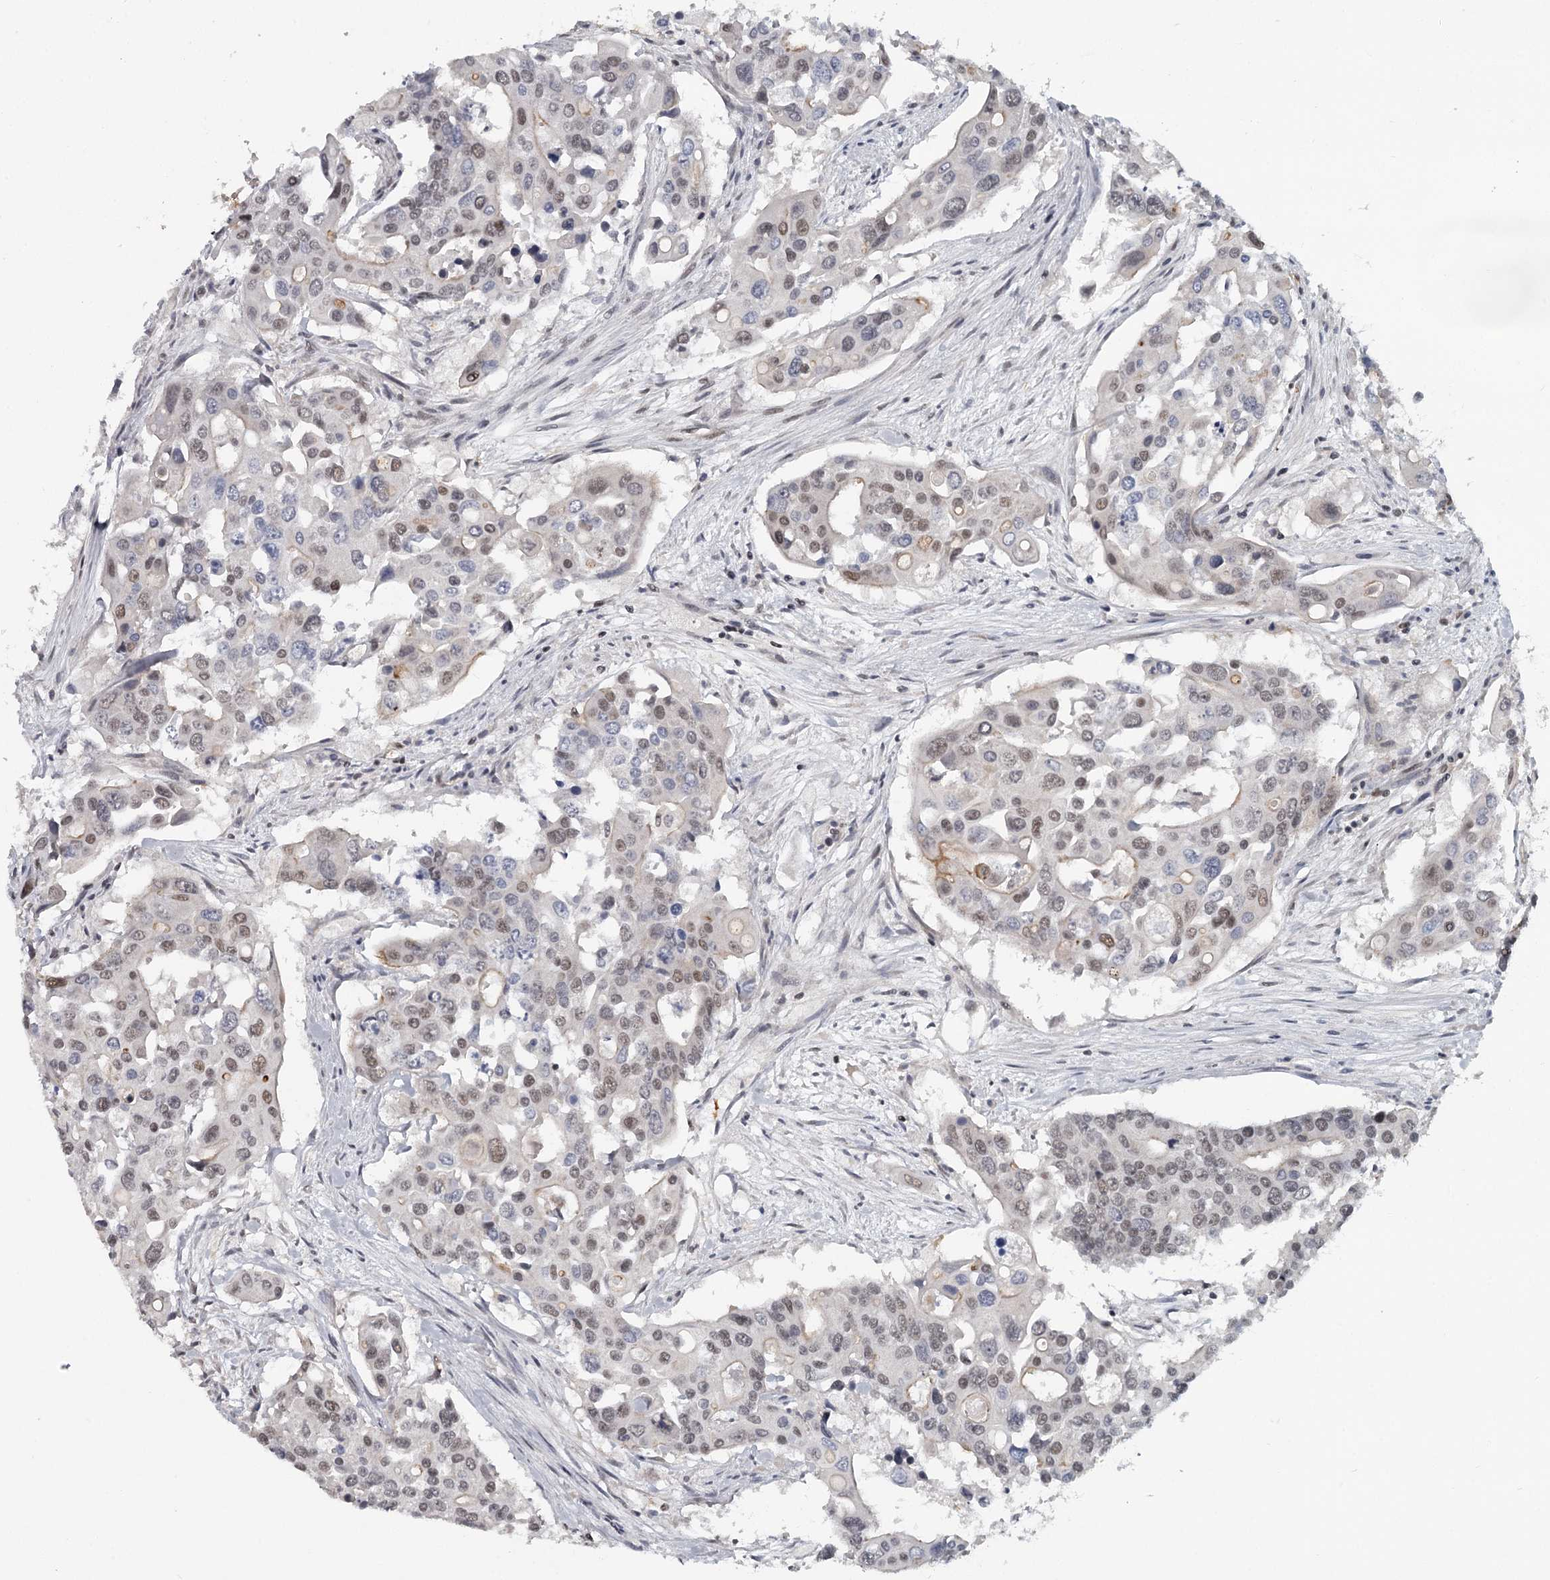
{"staining": {"intensity": "weak", "quantity": "25%-75%", "location": "nuclear"}, "tissue": "colorectal cancer", "cell_type": "Tumor cells", "image_type": "cancer", "snomed": [{"axis": "morphology", "description": "Adenocarcinoma, NOS"}, {"axis": "topography", "description": "Colon"}], "caption": "A low amount of weak nuclear expression is appreciated in approximately 25%-75% of tumor cells in colorectal adenocarcinoma tissue.", "gene": "FAM13C", "patient": {"sex": "male", "age": 77}}